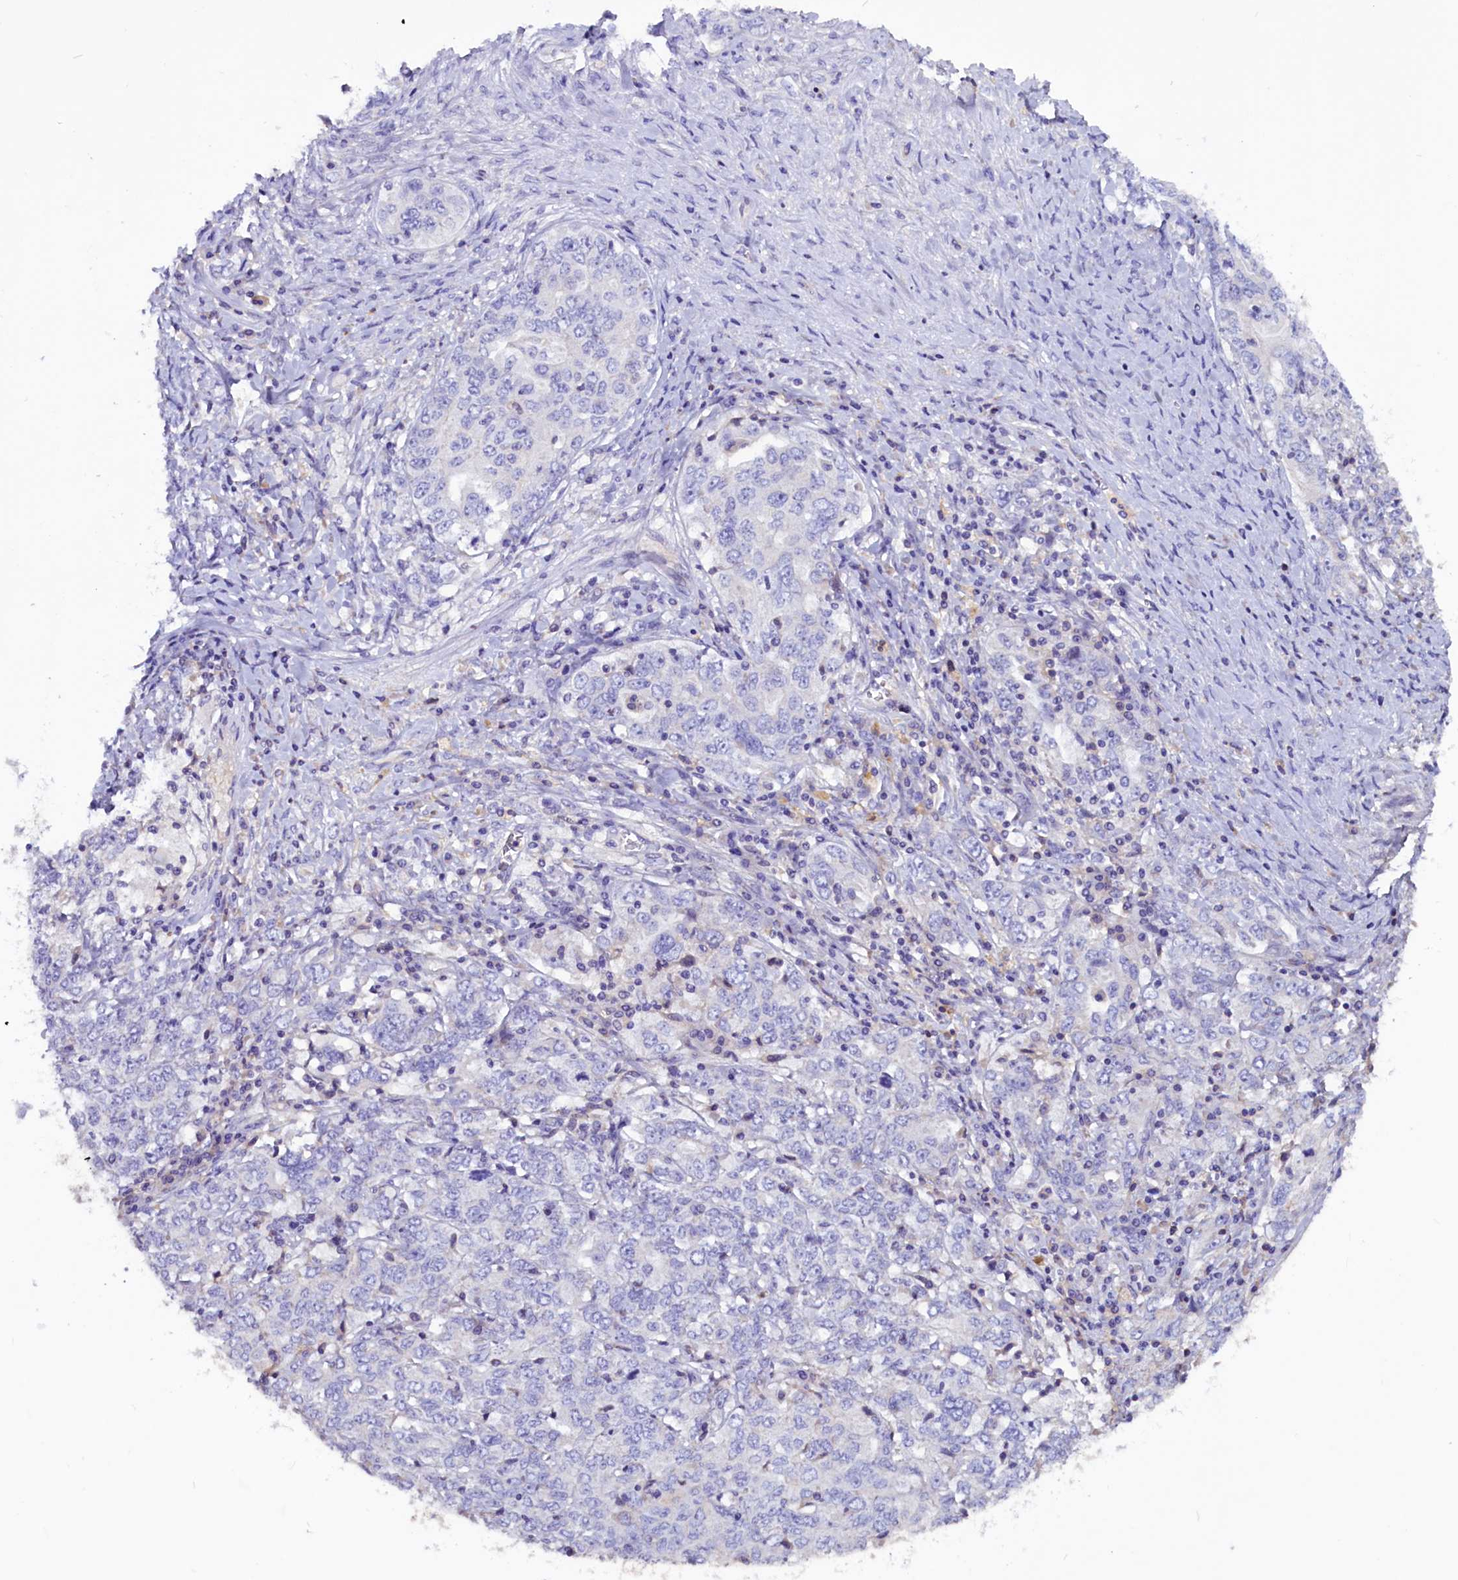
{"staining": {"intensity": "negative", "quantity": "none", "location": "none"}, "tissue": "ovarian cancer", "cell_type": "Tumor cells", "image_type": "cancer", "snomed": [{"axis": "morphology", "description": "Carcinoma, endometroid"}, {"axis": "topography", "description": "Ovary"}], "caption": "Ovarian cancer (endometroid carcinoma) was stained to show a protein in brown. There is no significant positivity in tumor cells. (DAB immunohistochemistry (IHC) visualized using brightfield microscopy, high magnification).", "gene": "CCBE1", "patient": {"sex": "female", "age": 62}}